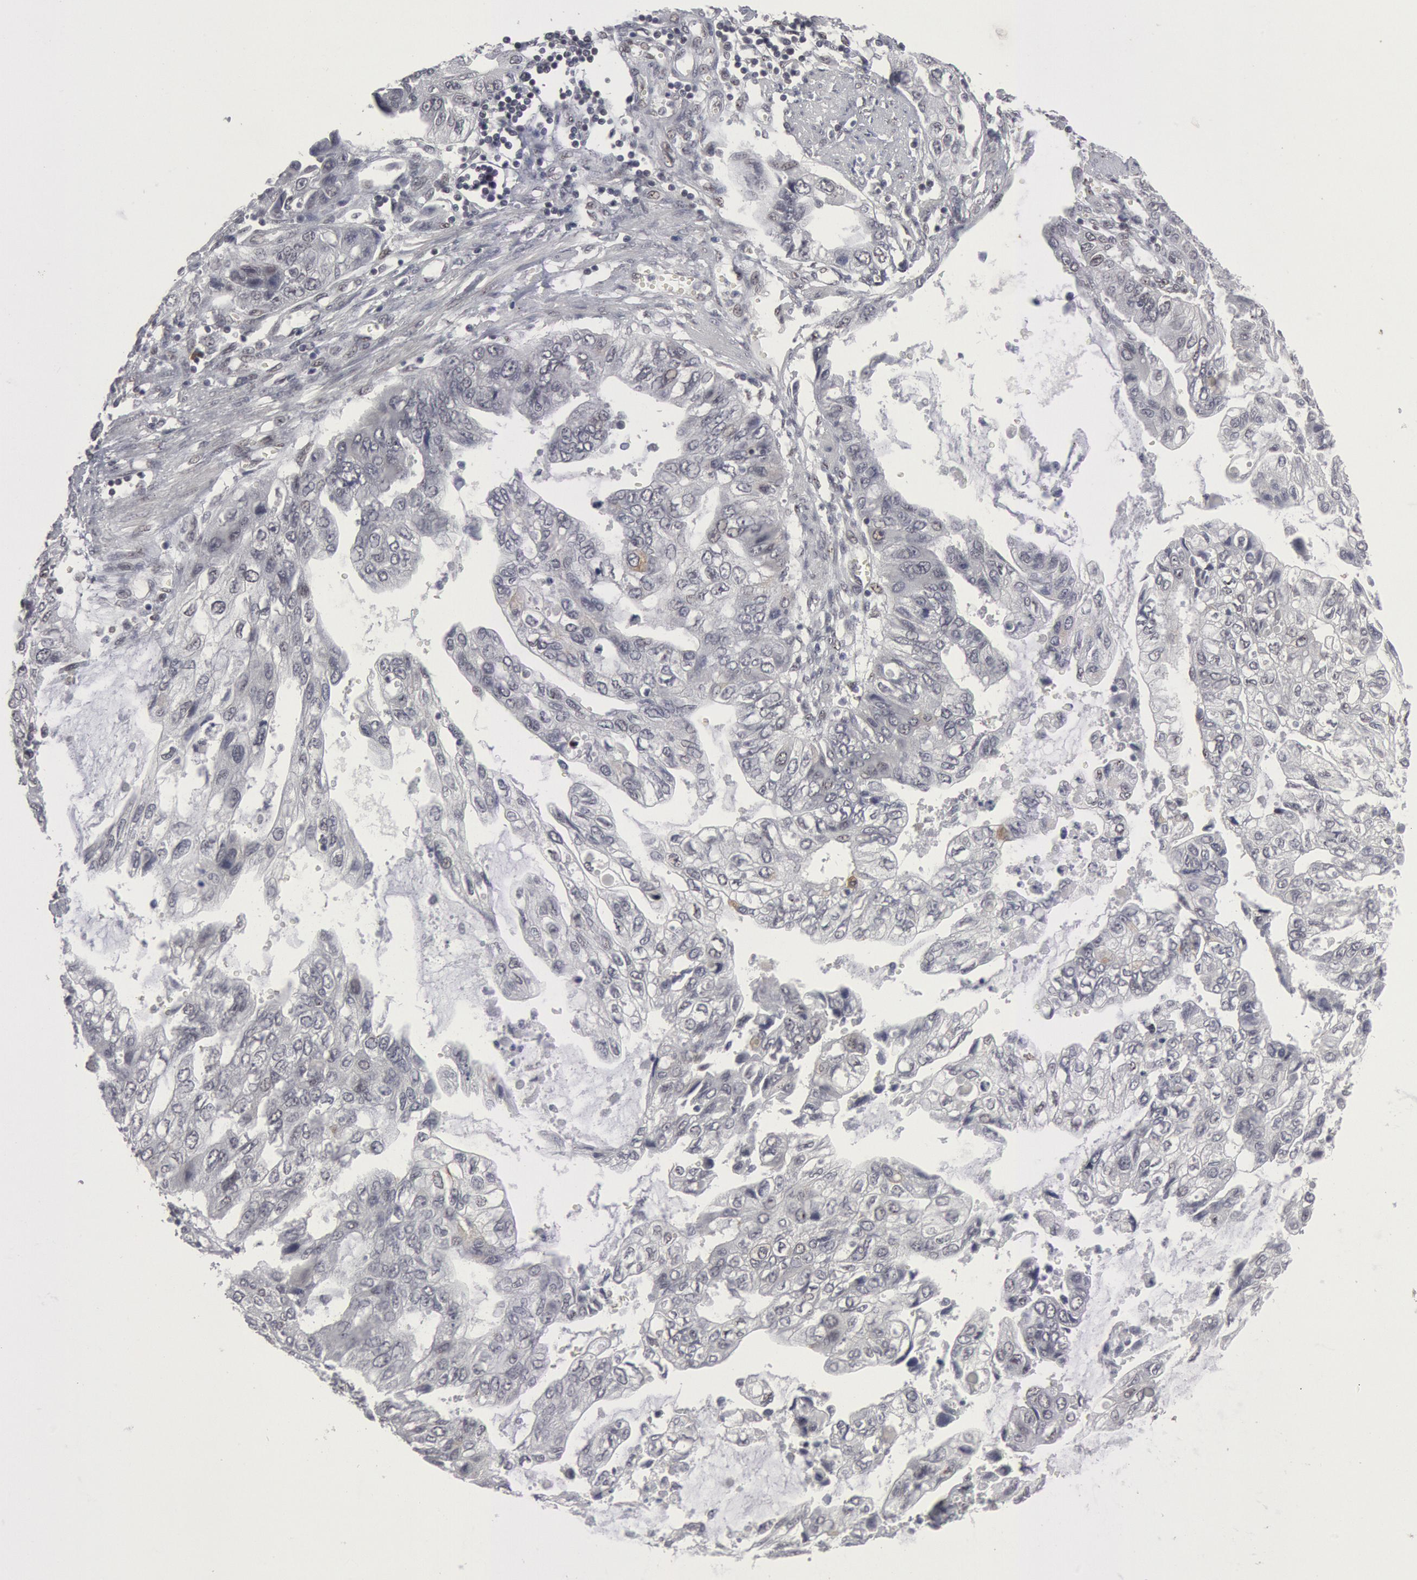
{"staining": {"intensity": "negative", "quantity": "none", "location": "none"}, "tissue": "stomach cancer", "cell_type": "Tumor cells", "image_type": "cancer", "snomed": [{"axis": "morphology", "description": "Adenocarcinoma, NOS"}, {"axis": "topography", "description": "Stomach, upper"}], "caption": "Stomach cancer (adenocarcinoma) was stained to show a protein in brown. There is no significant expression in tumor cells.", "gene": "FOXO1", "patient": {"sex": "female", "age": 52}}